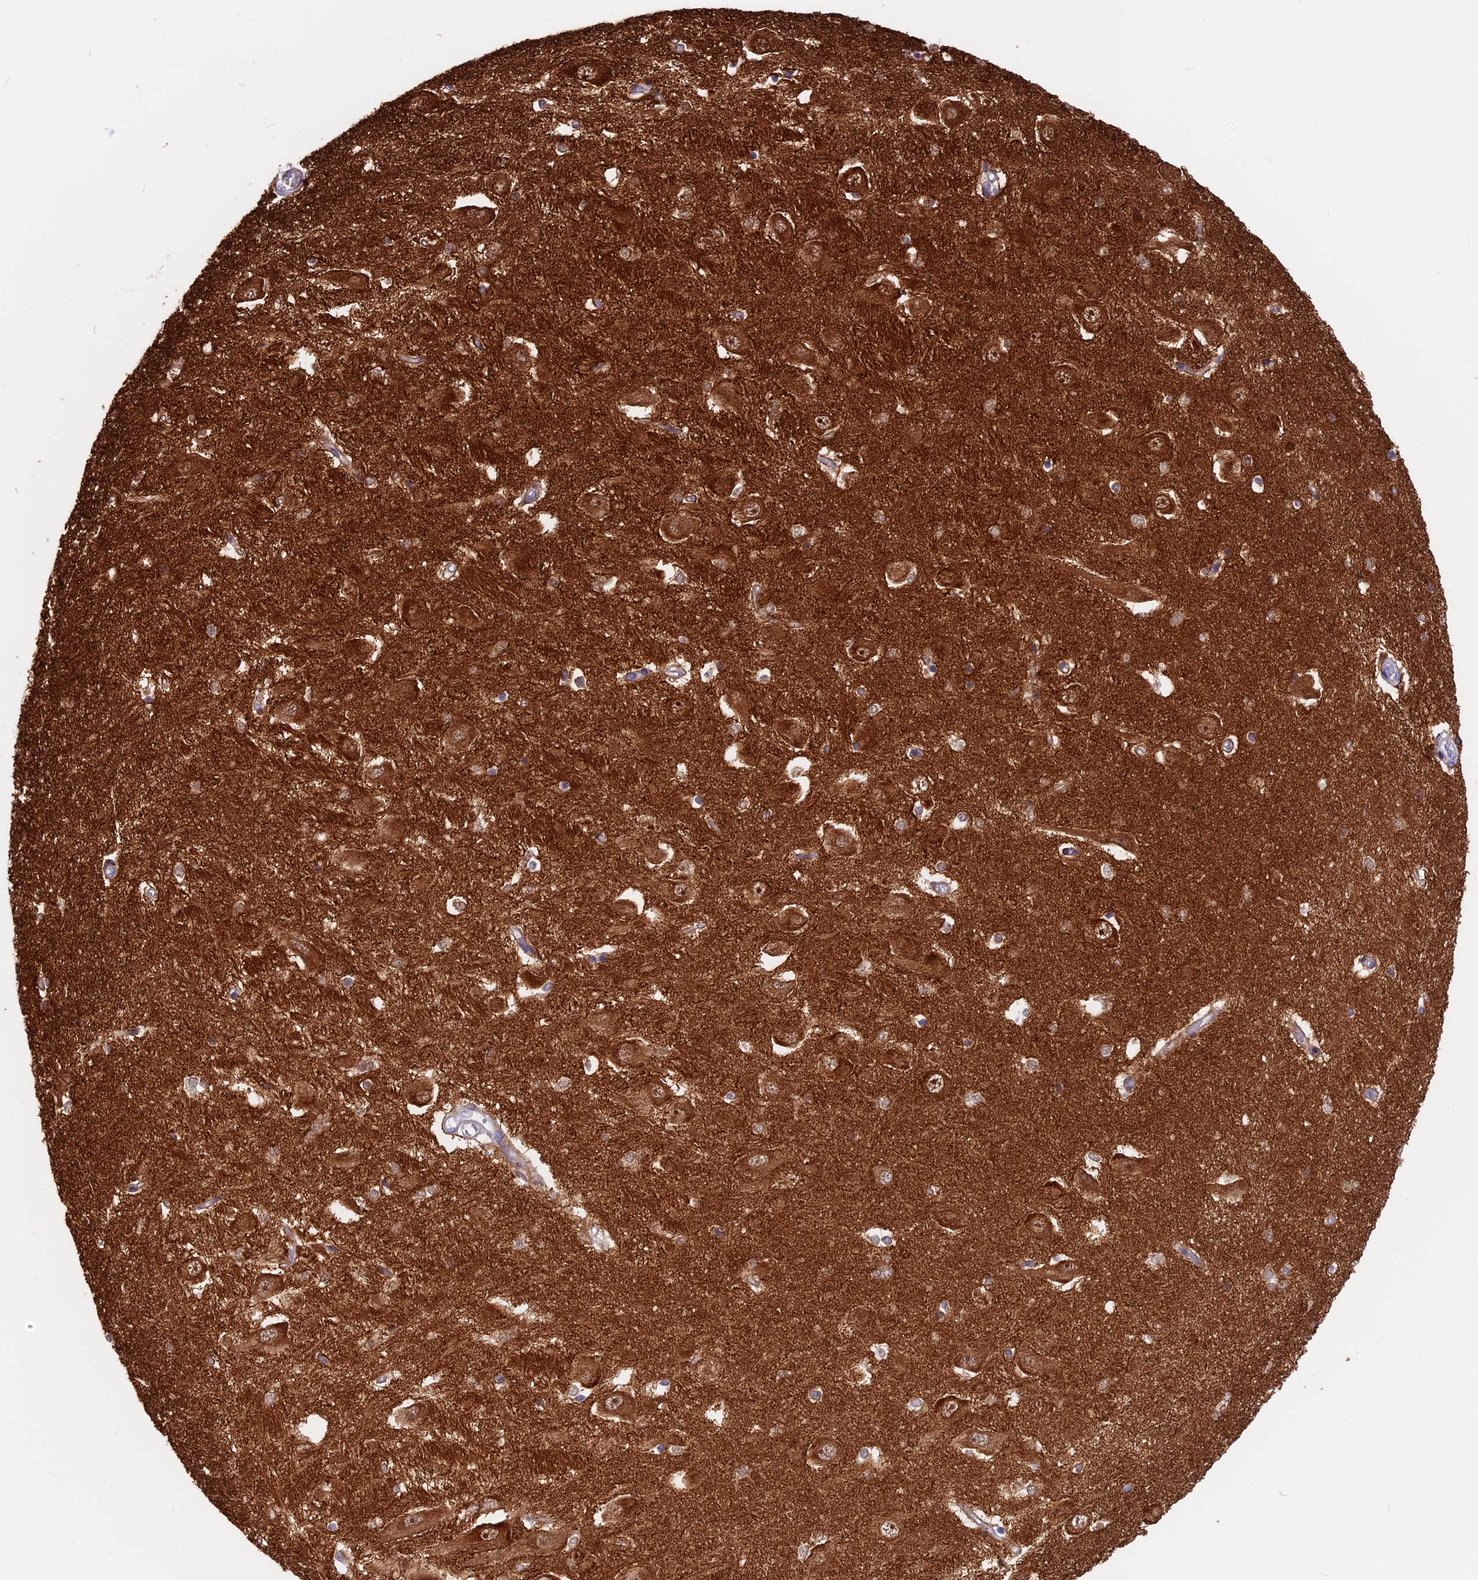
{"staining": {"intensity": "moderate", "quantity": "<25%", "location": "cytoplasmic/membranous"}, "tissue": "hippocampus", "cell_type": "Glial cells", "image_type": "normal", "snomed": [{"axis": "morphology", "description": "Normal tissue, NOS"}, {"axis": "topography", "description": "Hippocampus"}], "caption": "Hippocampus stained with a brown dye shows moderate cytoplasmic/membranous positive expression in about <25% of glial cells.", "gene": "SNAP91", "patient": {"sex": "male", "age": 45}}